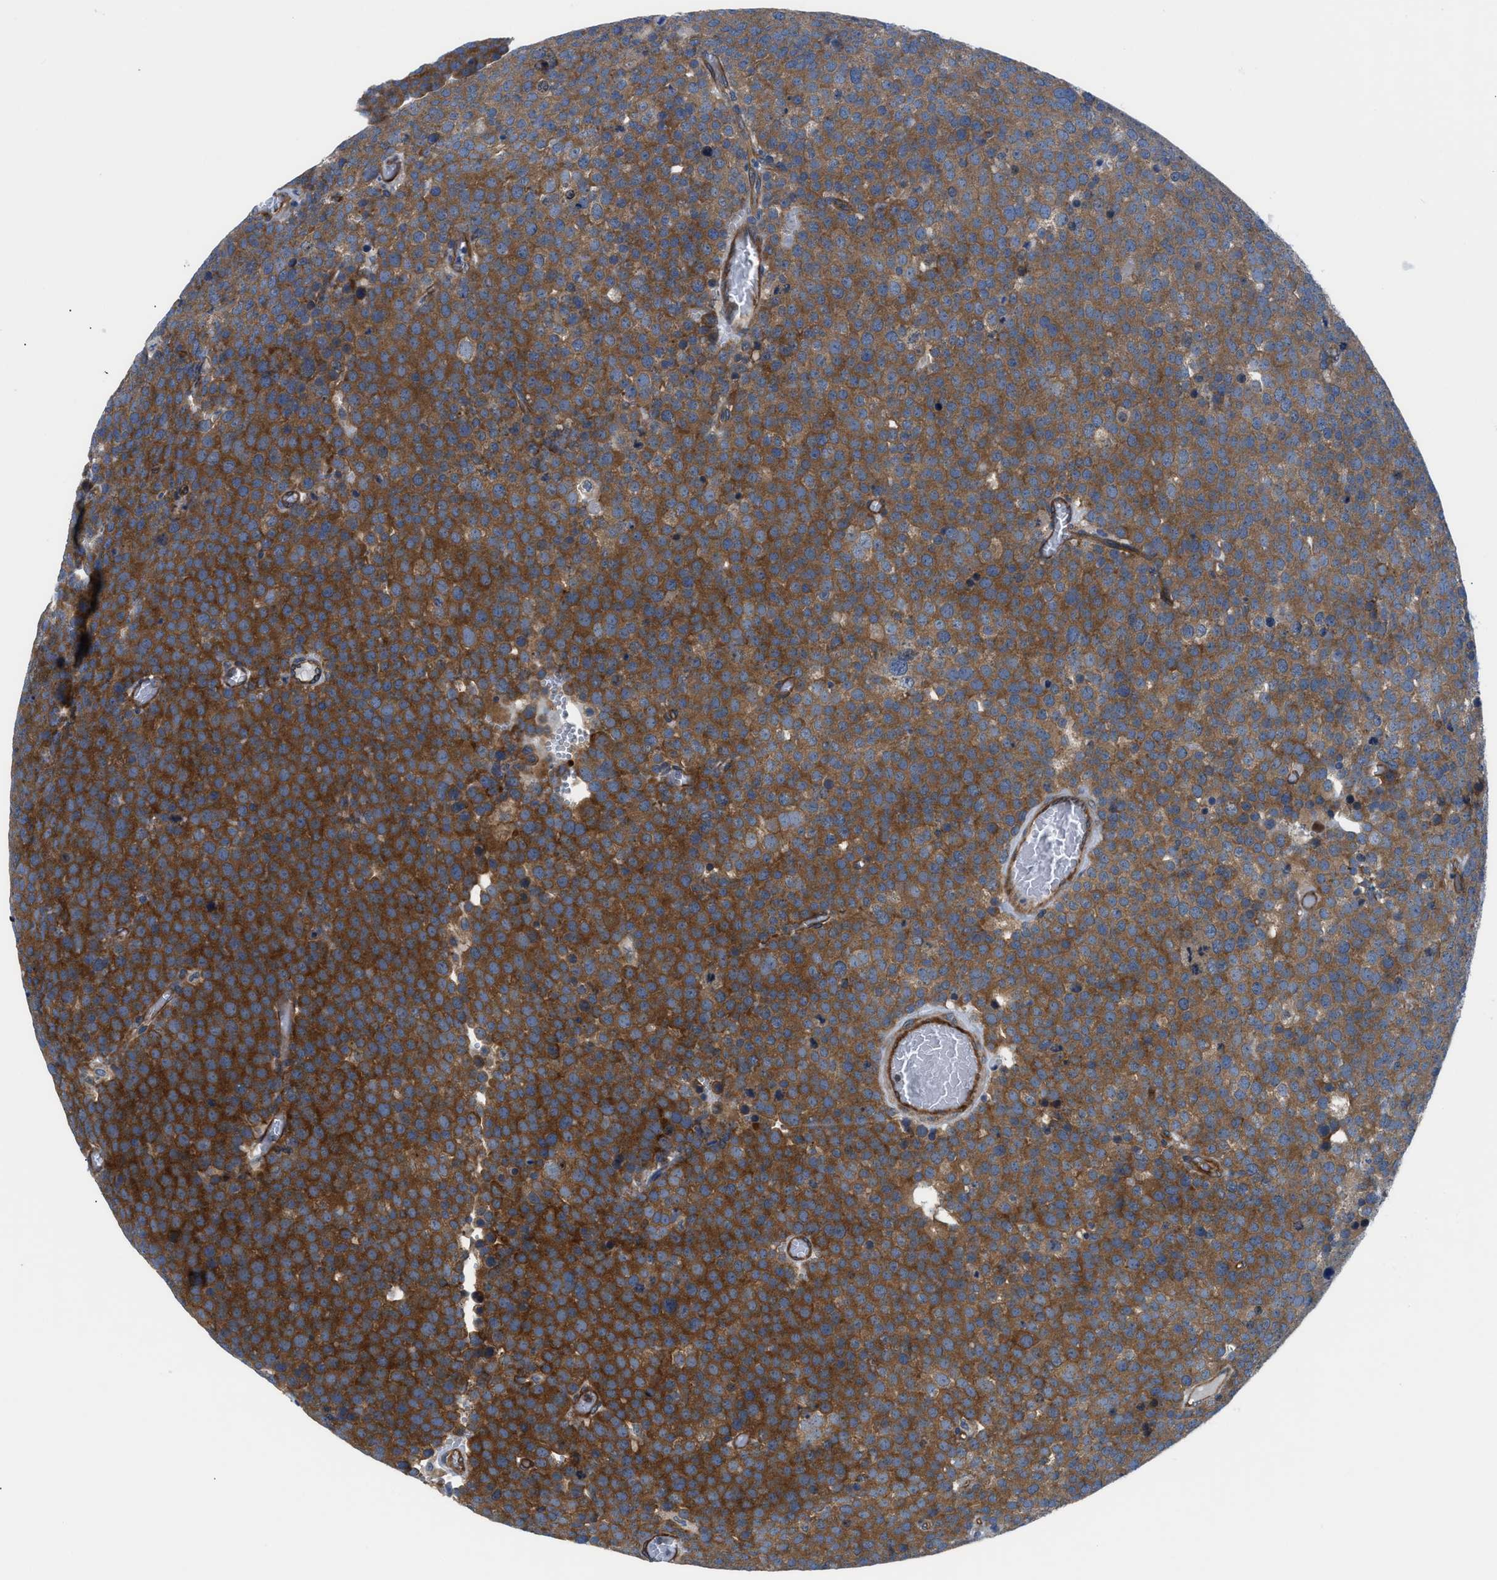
{"staining": {"intensity": "strong", "quantity": ">75%", "location": "cytoplasmic/membranous"}, "tissue": "testis cancer", "cell_type": "Tumor cells", "image_type": "cancer", "snomed": [{"axis": "morphology", "description": "Normal tissue, NOS"}, {"axis": "morphology", "description": "Seminoma, NOS"}, {"axis": "topography", "description": "Testis"}], "caption": "A brown stain labels strong cytoplasmic/membranous staining of a protein in testis seminoma tumor cells.", "gene": "TRIP4", "patient": {"sex": "male", "age": 71}}